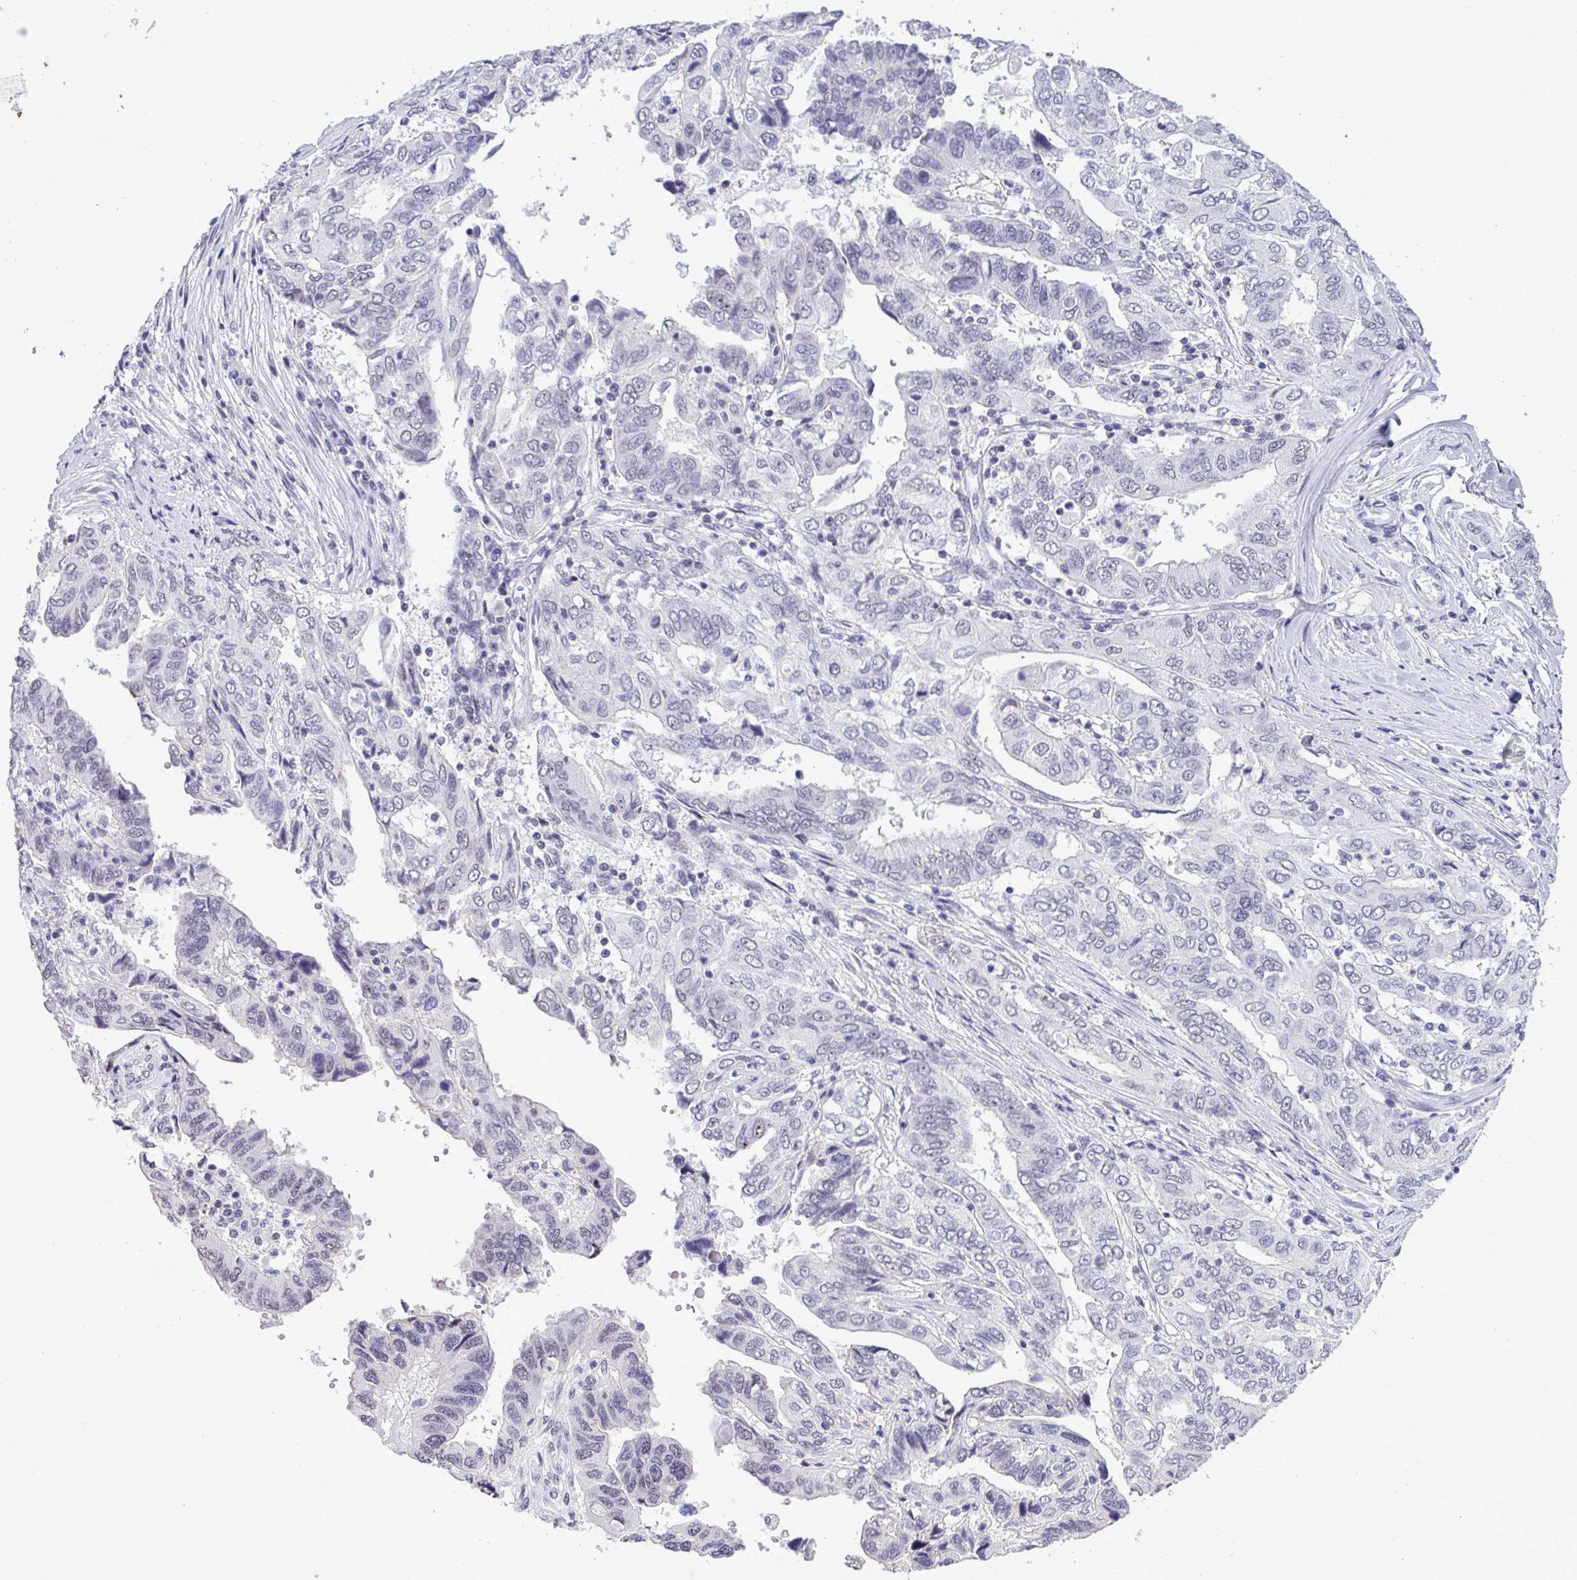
{"staining": {"intensity": "negative", "quantity": "none", "location": "none"}, "tissue": "ovarian cancer", "cell_type": "Tumor cells", "image_type": "cancer", "snomed": [{"axis": "morphology", "description": "Cystadenocarcinoma, serous, NOS"}, {"axis": "topography", "description": "Ovary"}], "caption": "DAB immunohistochemical staining of human ovarian cancer shows no significant expression in tumor cells.", "gene": "YBX2", "patient": {"sex": "female", "age": 79}}